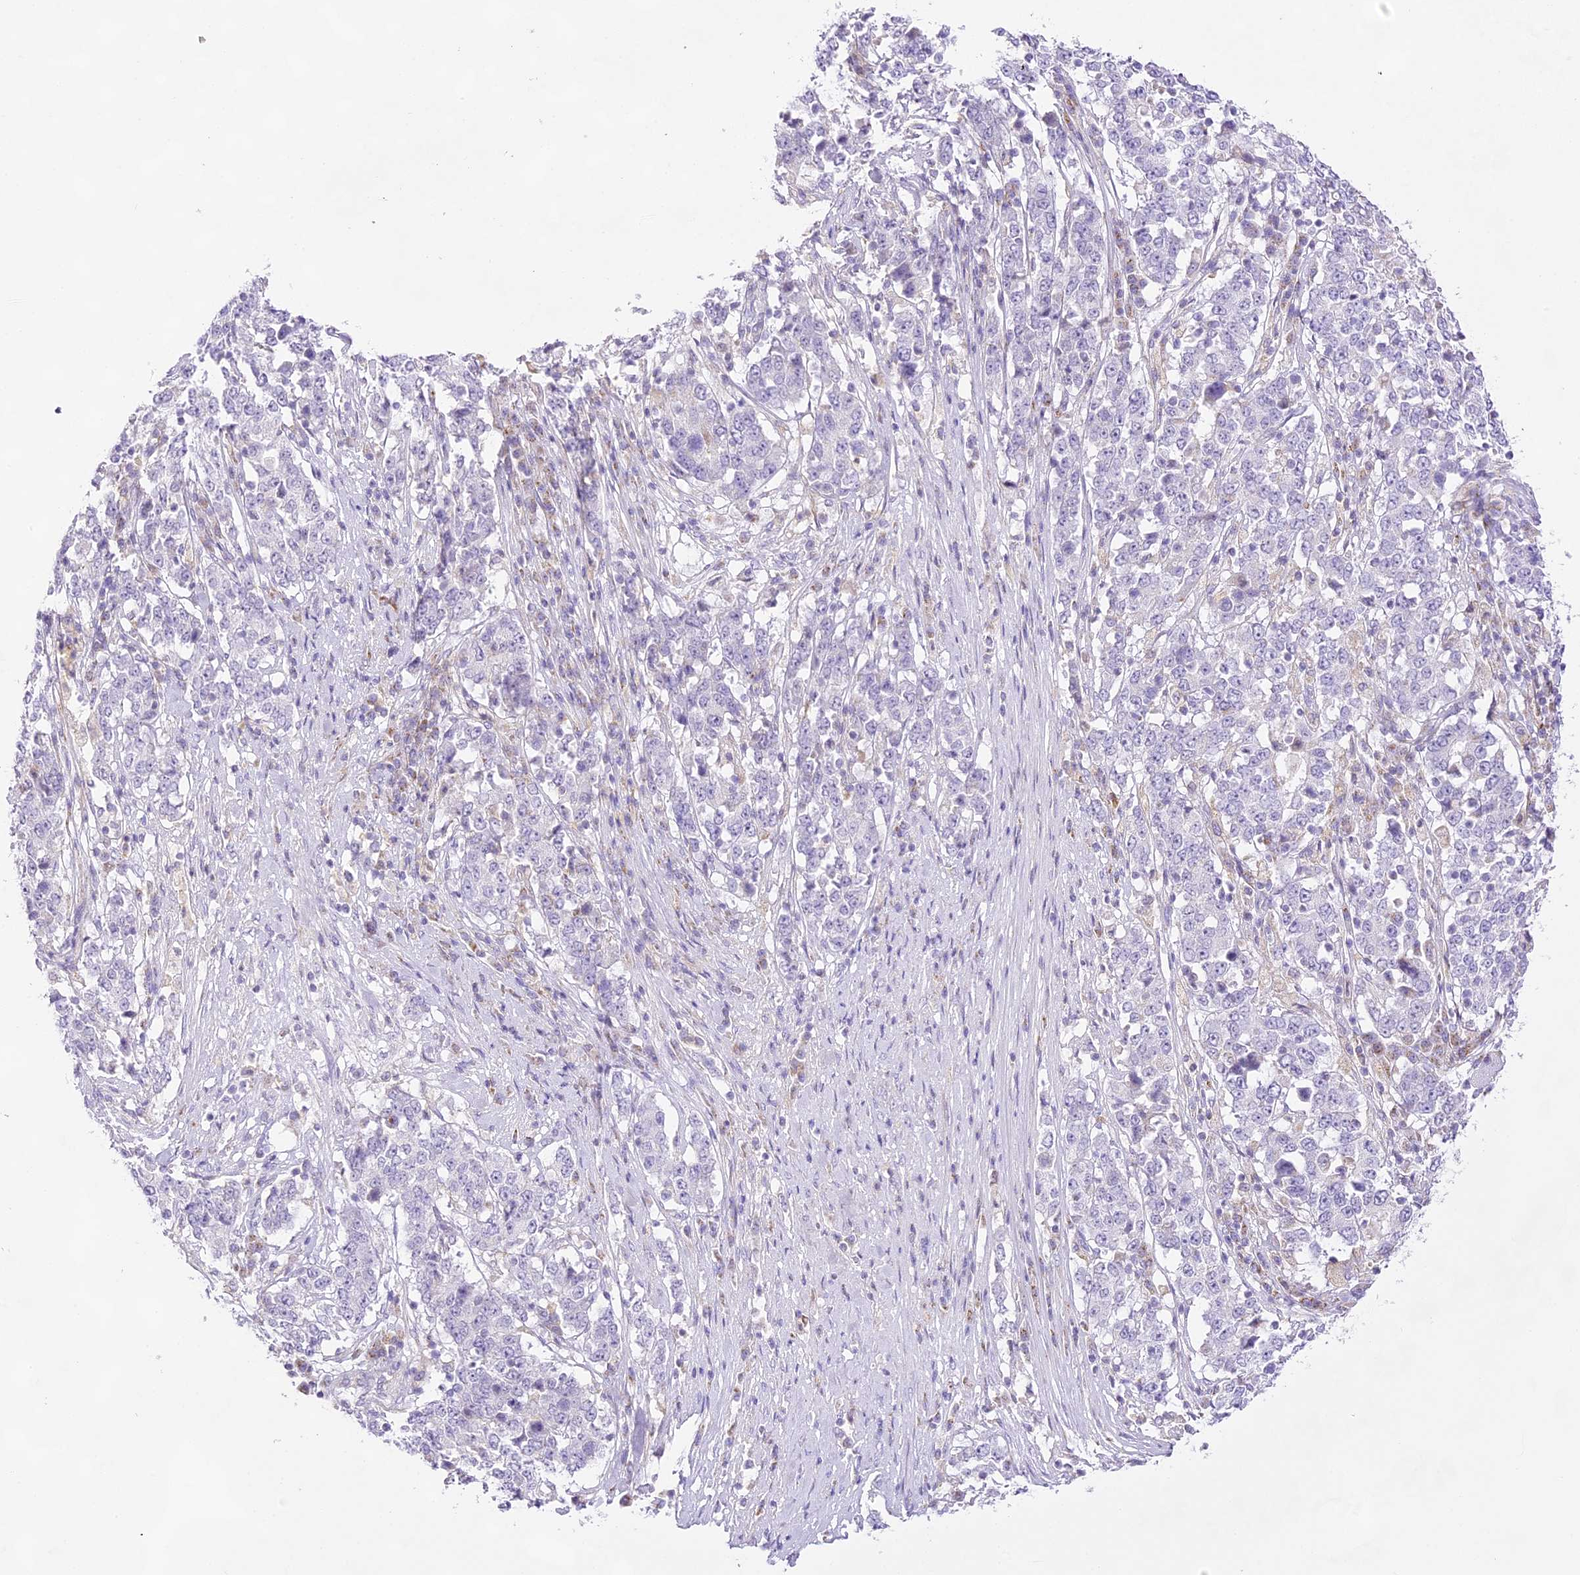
{"staining": {"intensity": "negative", "quantity": "none", "location": "none"}, "tissue": "stomach cancer", "cell_type": "Tumor cells", "image_type": "cancer", "snomed": [{"axis": "morphology", "description": "Adenocarcinoma, NOS"}, {"axis": "topography", "description": "Stomach"}], "caption": "DAB immunohistochemical staining of stomach cancer displays no significant expression in tumor cells. (DAB IHC, high magnification).", "gene": "CCDC30", "patient": {"sex": "male", "age": 59}}